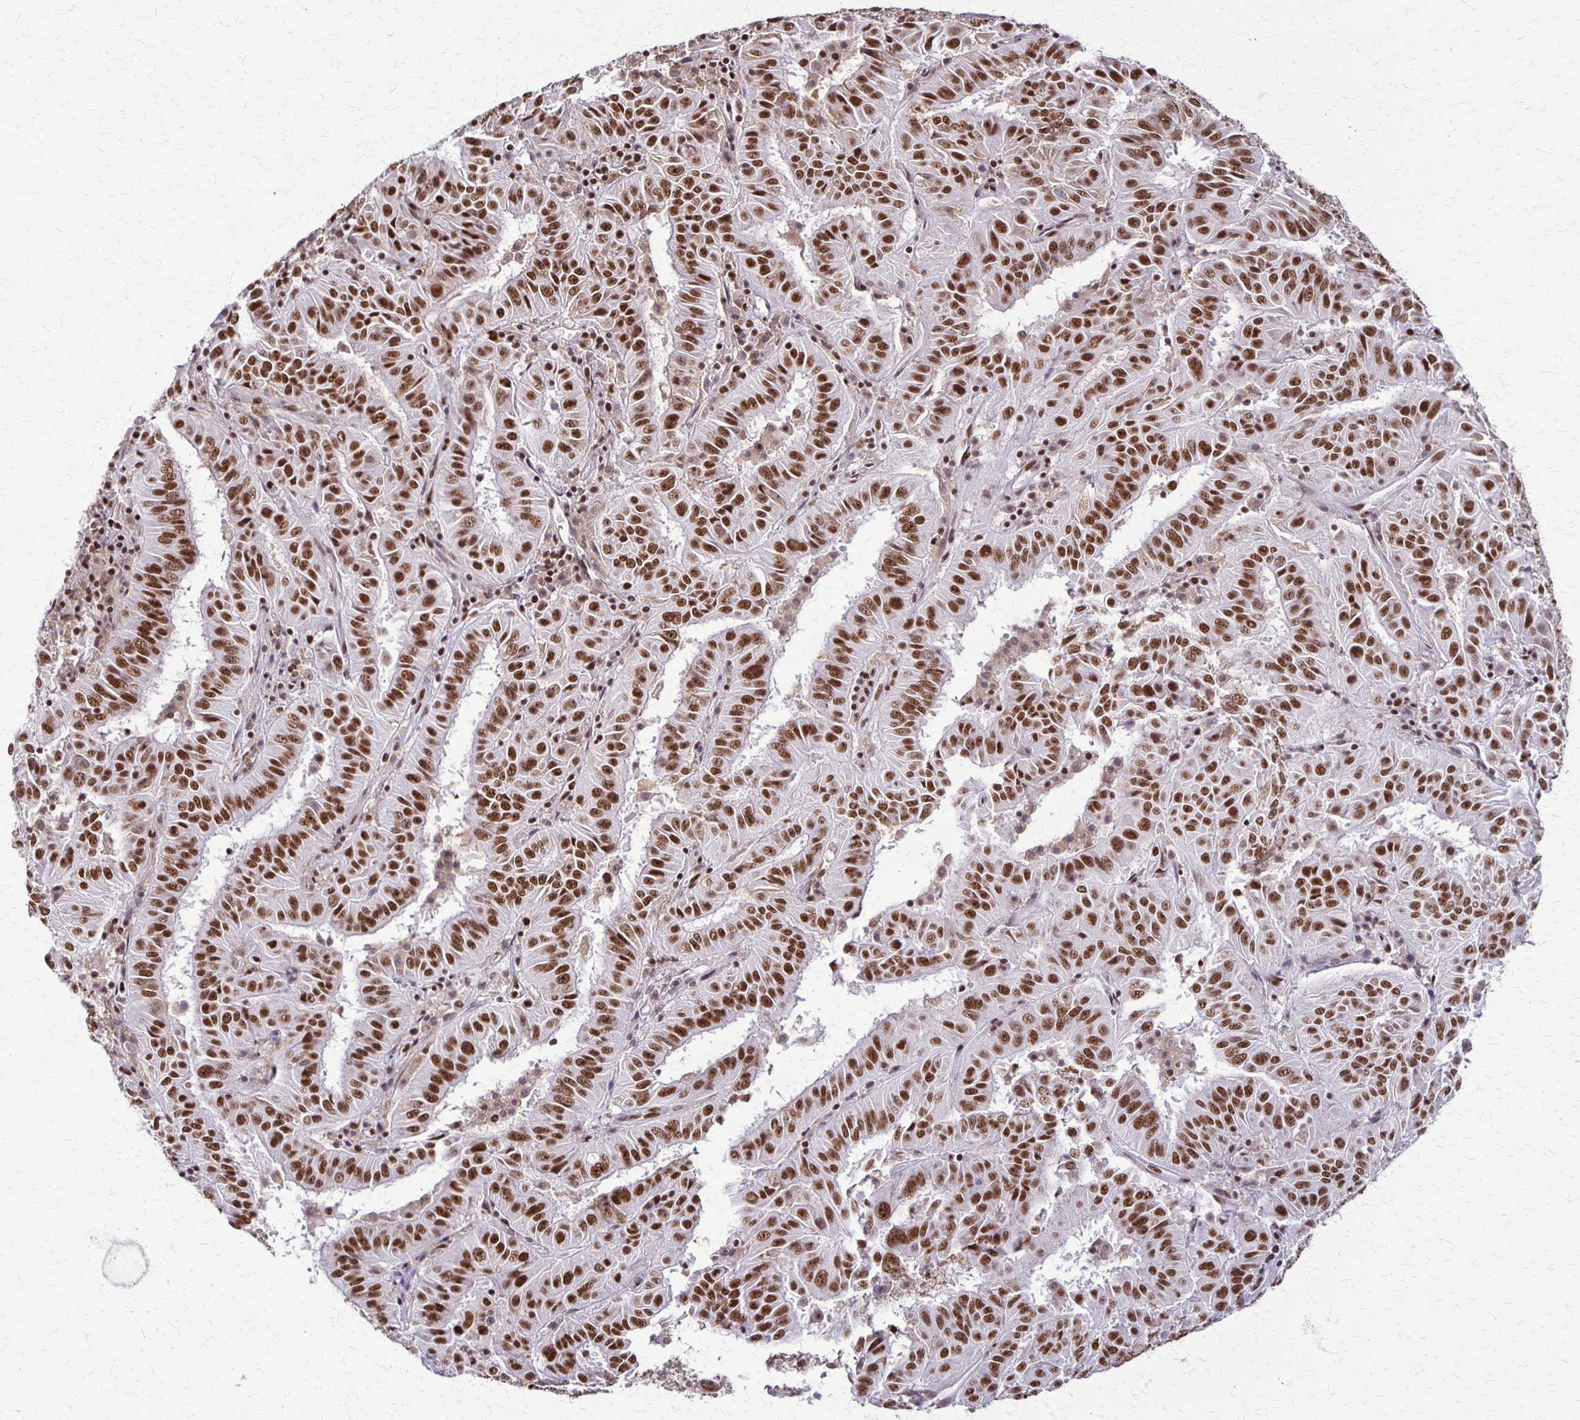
{"staining": {"intensity": "strong", "quantity": ">75%", "location": "nuclear"}, "tissue": "pancreatic cancer", "cell_type": "Tumor cells", "image_type": "cancer", "snomed": [{"axis": "morphology", "description": "Adenocarcinoma, NOS"}, {"axis": "topography", "description": "Pancreas"}], "caption": "Protein staining of adenocarcinoma (pancreatic) tissue displays strong nuclear expression in about >75% of tumor cells.", "gene": "XRCC6", "patient": {"sex": "male", "age": 63}}